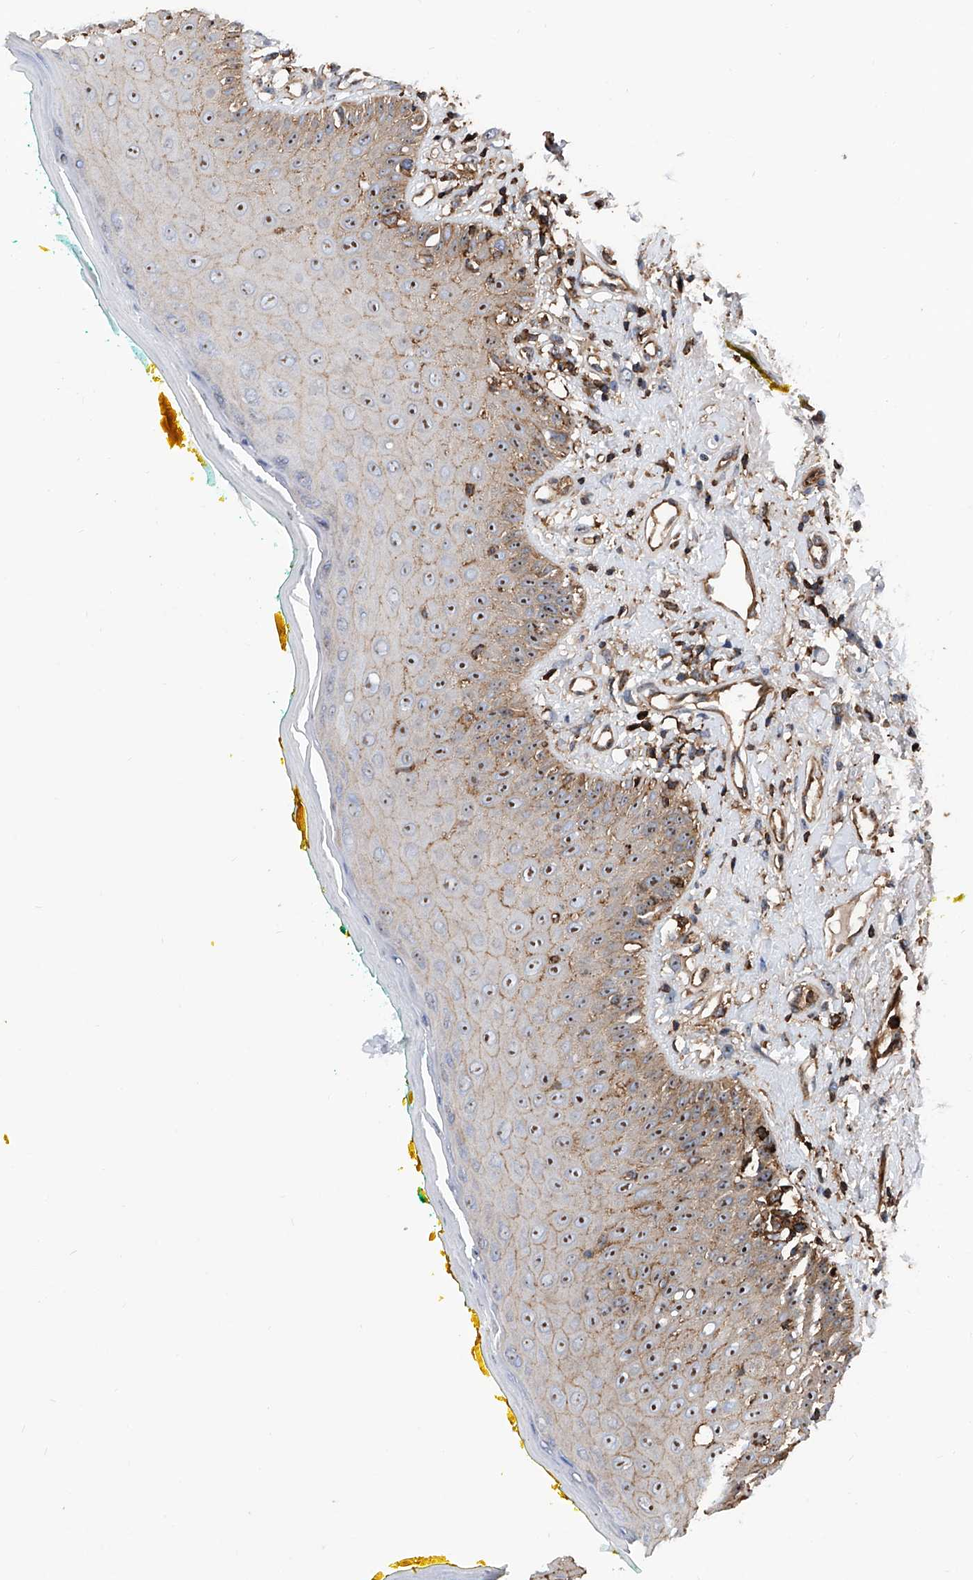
{"staining": {"intensity": "moderate", "quantity": "25%-75%", "location": "cytoplasmic/membranous,nuclear"}, "tissue": "oral mucosa", "cell_type": "Squamous epithelial cells", "image_type": "normal", "snomed": [{"axis": "morphology", "description": "Normal tissue, NOS"}, {"axis": "topography", "description": "Oral tissue"}], "caption": "Immunohistochemical staining of unremarkable human oral mucosa demonstrates moderate cytoplasmic/membranous,nuclear protein expression in about 25%-75% of squamous epithelial cells. (DAB IHC with brightfield microscopy, high magnification).", "gene": "ZNF484", "patient": {"sex": "female", "age": 70}}